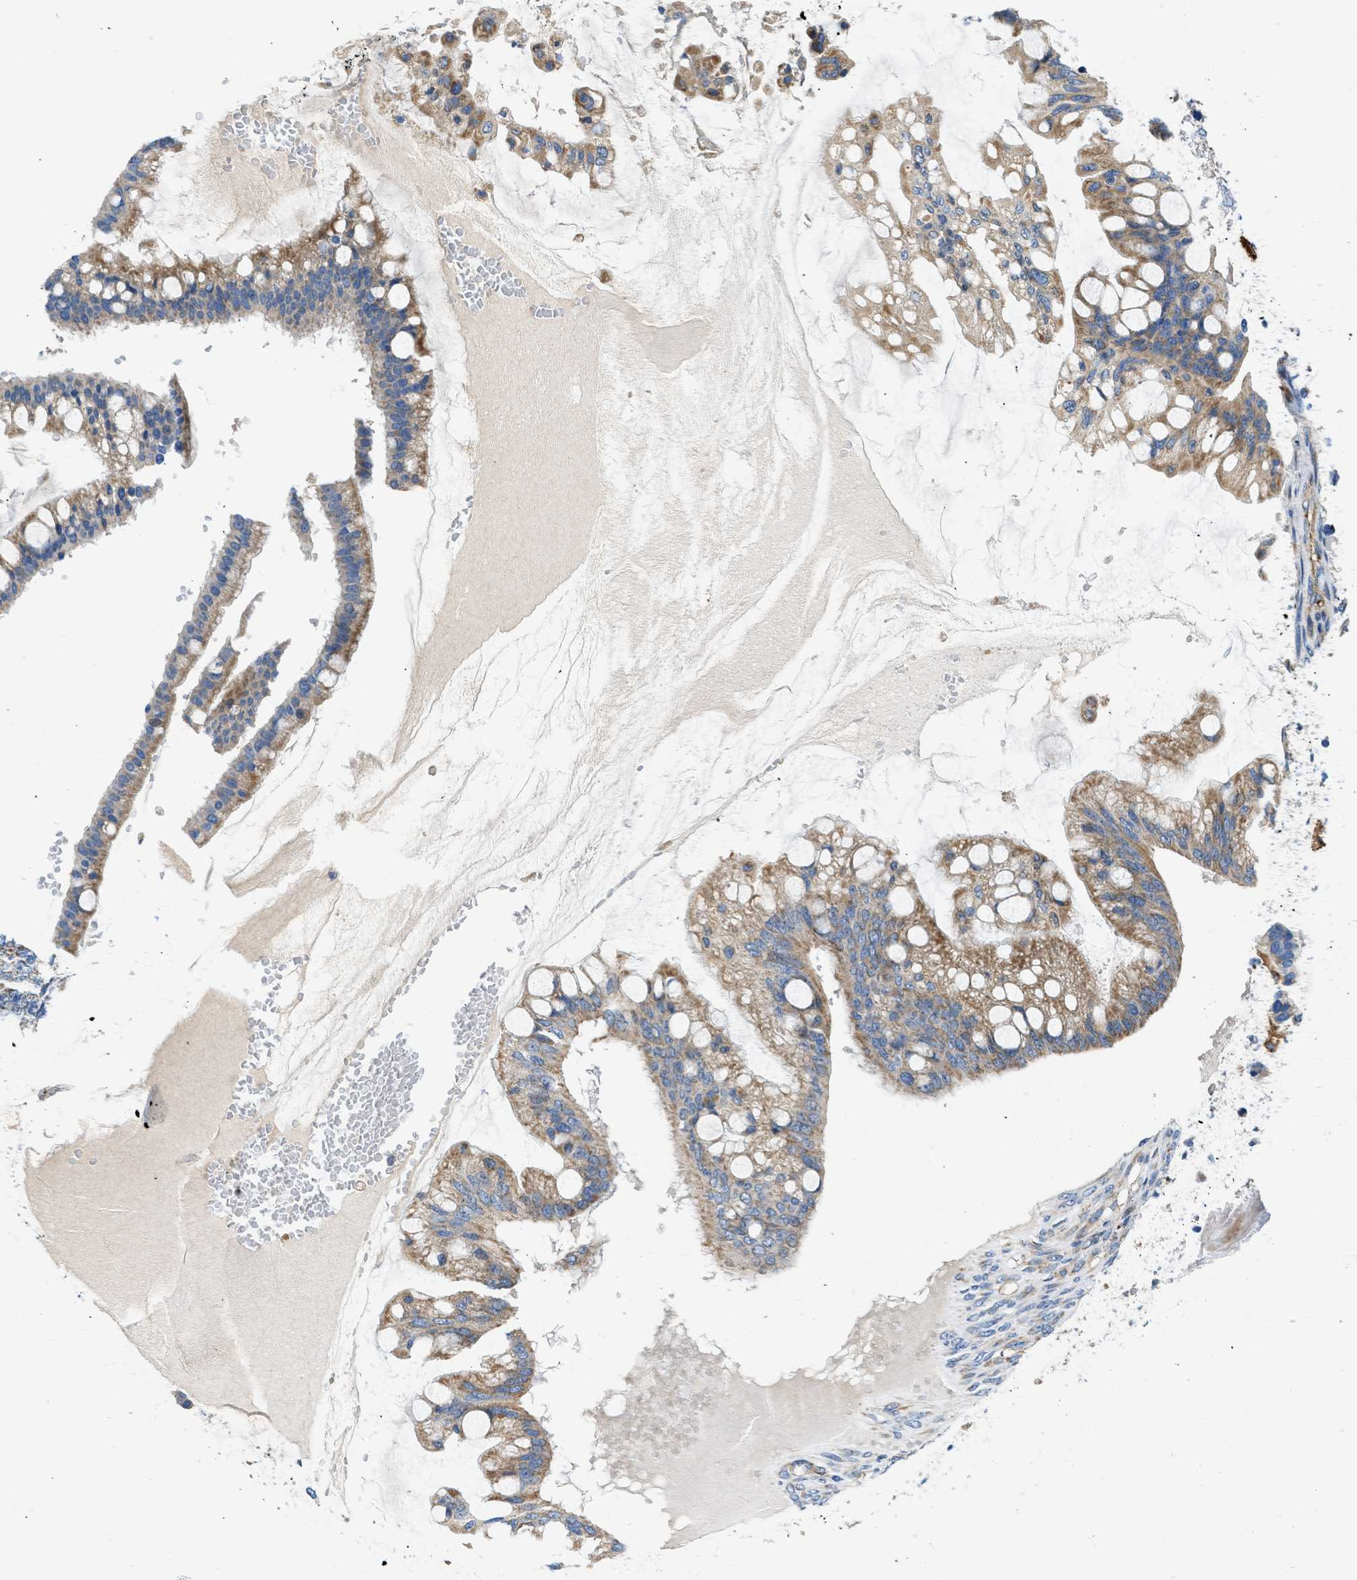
{"staining": {"intensity": "moderate", "quantity": ">75%", "location": "cytoplasmic/membranous"}, "tissue": "ovarian cancer", "cell_type": "Tumor cells", "image_type": "cancer", "snomed": [{"axis": "morphology", "description": "Cystadenocarcinoma, mucinous, NOS"}, {"axis": "topography", "description": "Ovary"}], "caption": "Approximately >75% of tumor cells in mucinous cystadenocarcinoma (ovarian) reveal moderate cytoplasmic/membranous protein positivity as visualized by brown immunohistochemical staining.", "gene": "ULK4", "patient": {"sex": "female", "age": 73}}